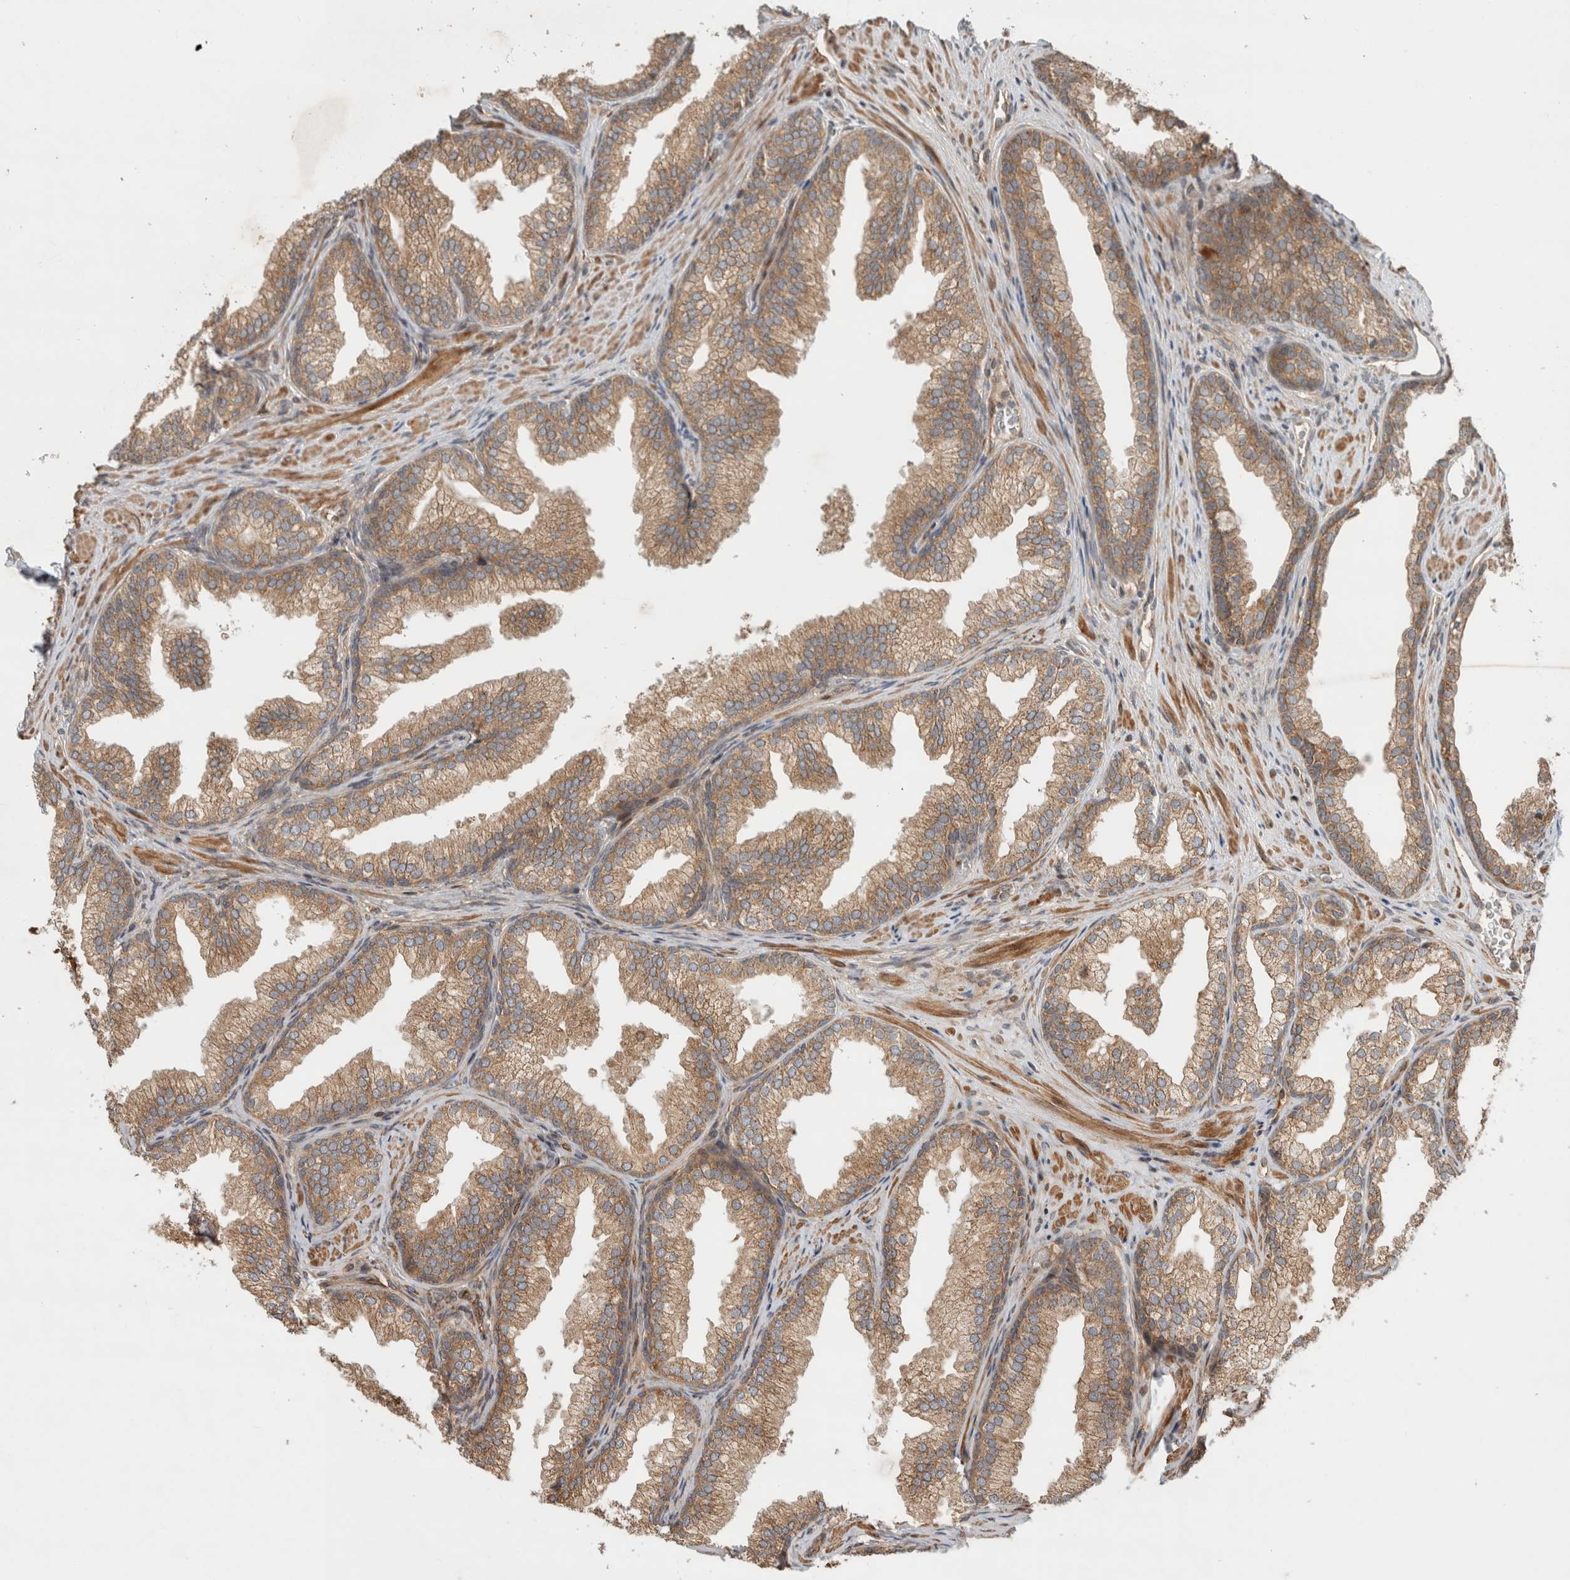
{"staining": {"intensity": "moderate", "quantity": ">75%", "location": "cytoplasmic/membranous"}, "tissue": "prostate", "cell_type": "Glandular cells", "image_type": "normal", "snomed": [{"axis": "morphology", "description": "Normal tissue, NOS"}, {"axis": "topography", "description": "Prostate"}], "caption": "Prostate stained with a brown dye shows moderate cytoplasmic/membranous positive positivity in about >75% of glandular cells.", "gene": "TUBD1", "patient": {"sex": "male", "age": 76}}